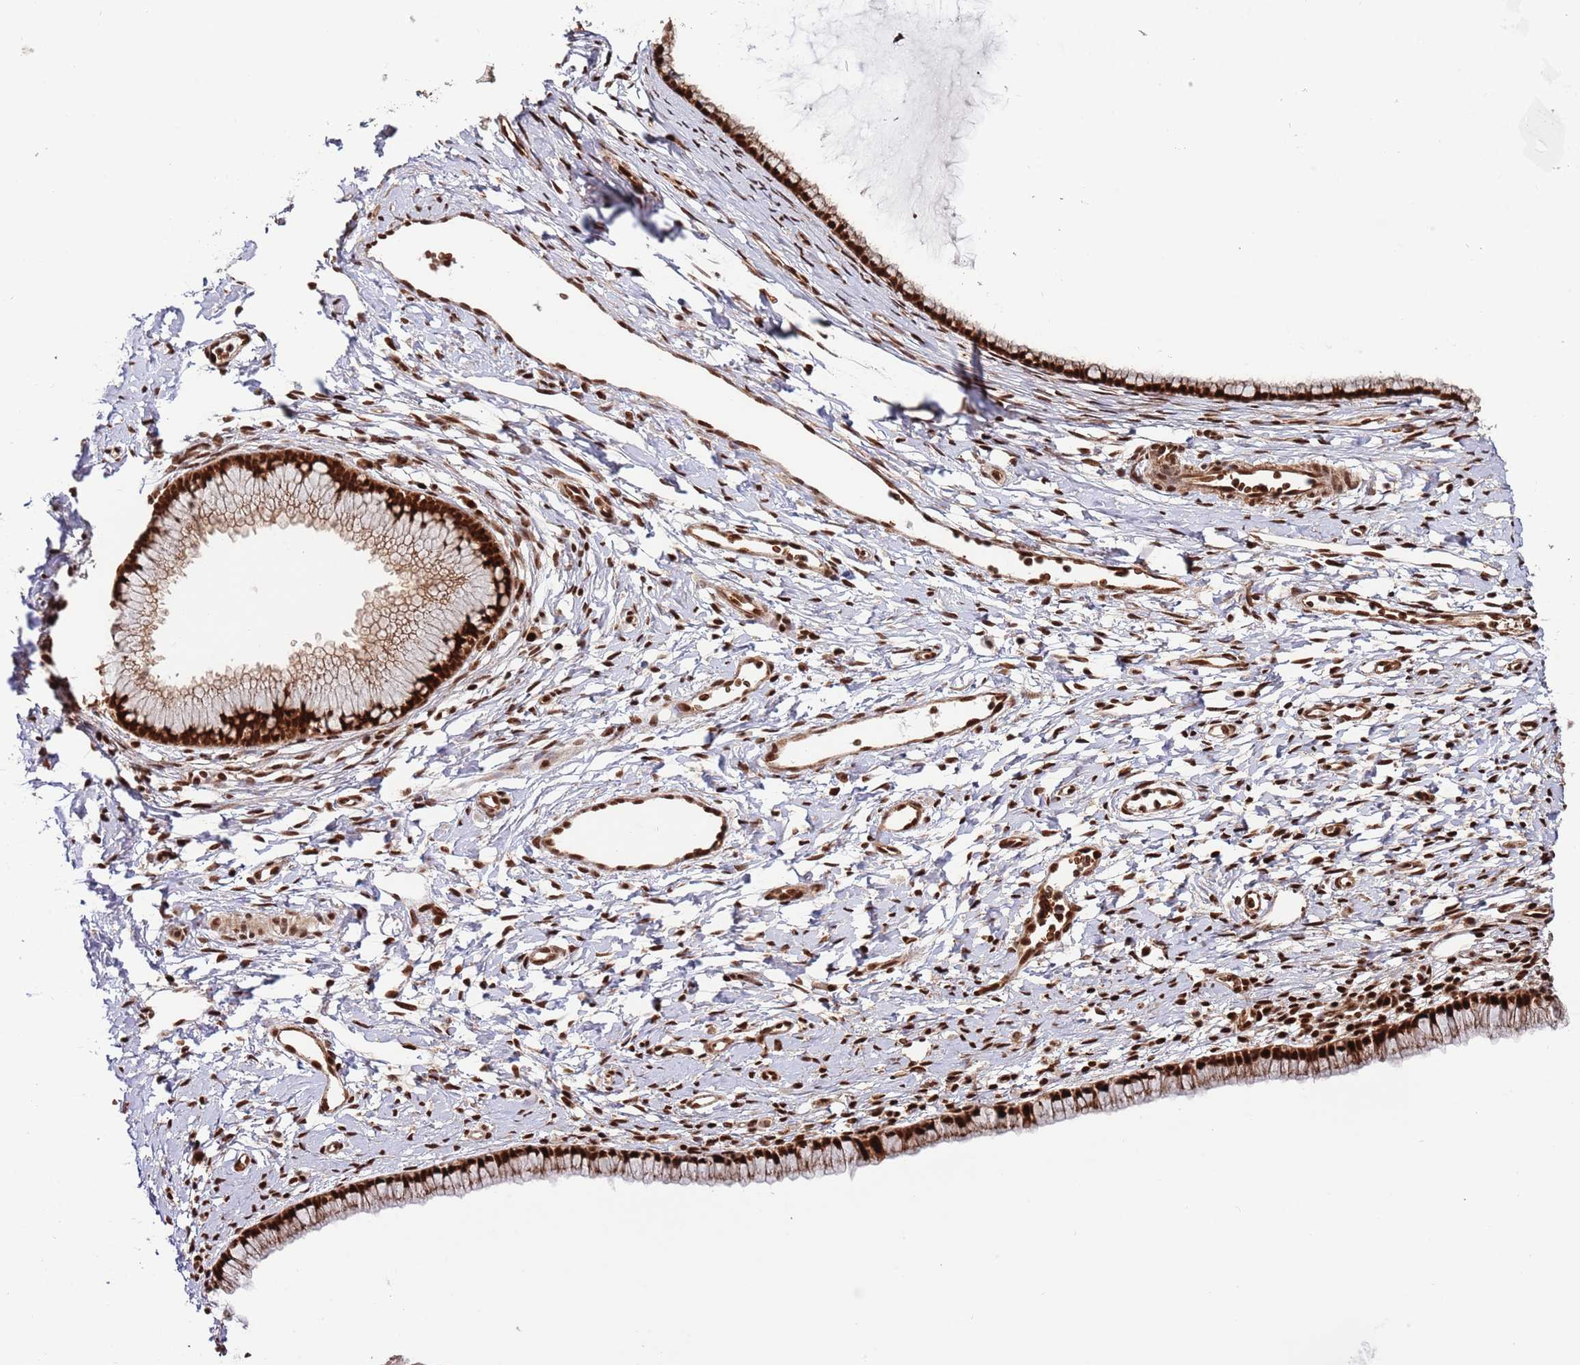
{"staining": {"intensity": "strong", "quantity": ">75%", "location": "cytoplasmic/membranous,nuclear"}, "tissue": "cervix", "cell_type": "Glandular cells", "image_type": "normal", "snomed": [{"axis": "morphology", "description": "Normal tissue, NOS"}, {"axis": "topography", "description": "Cervix"}], "caption": "An immunohistochemistry photomicrograph of benign tissue is shown. Protein staining in brown shows strong cytoplasmic/membranous,nuclear positivity in cervix within glandular cells.", "gene": "RIF1", "patient": {"sex": "female", "age": 40}}